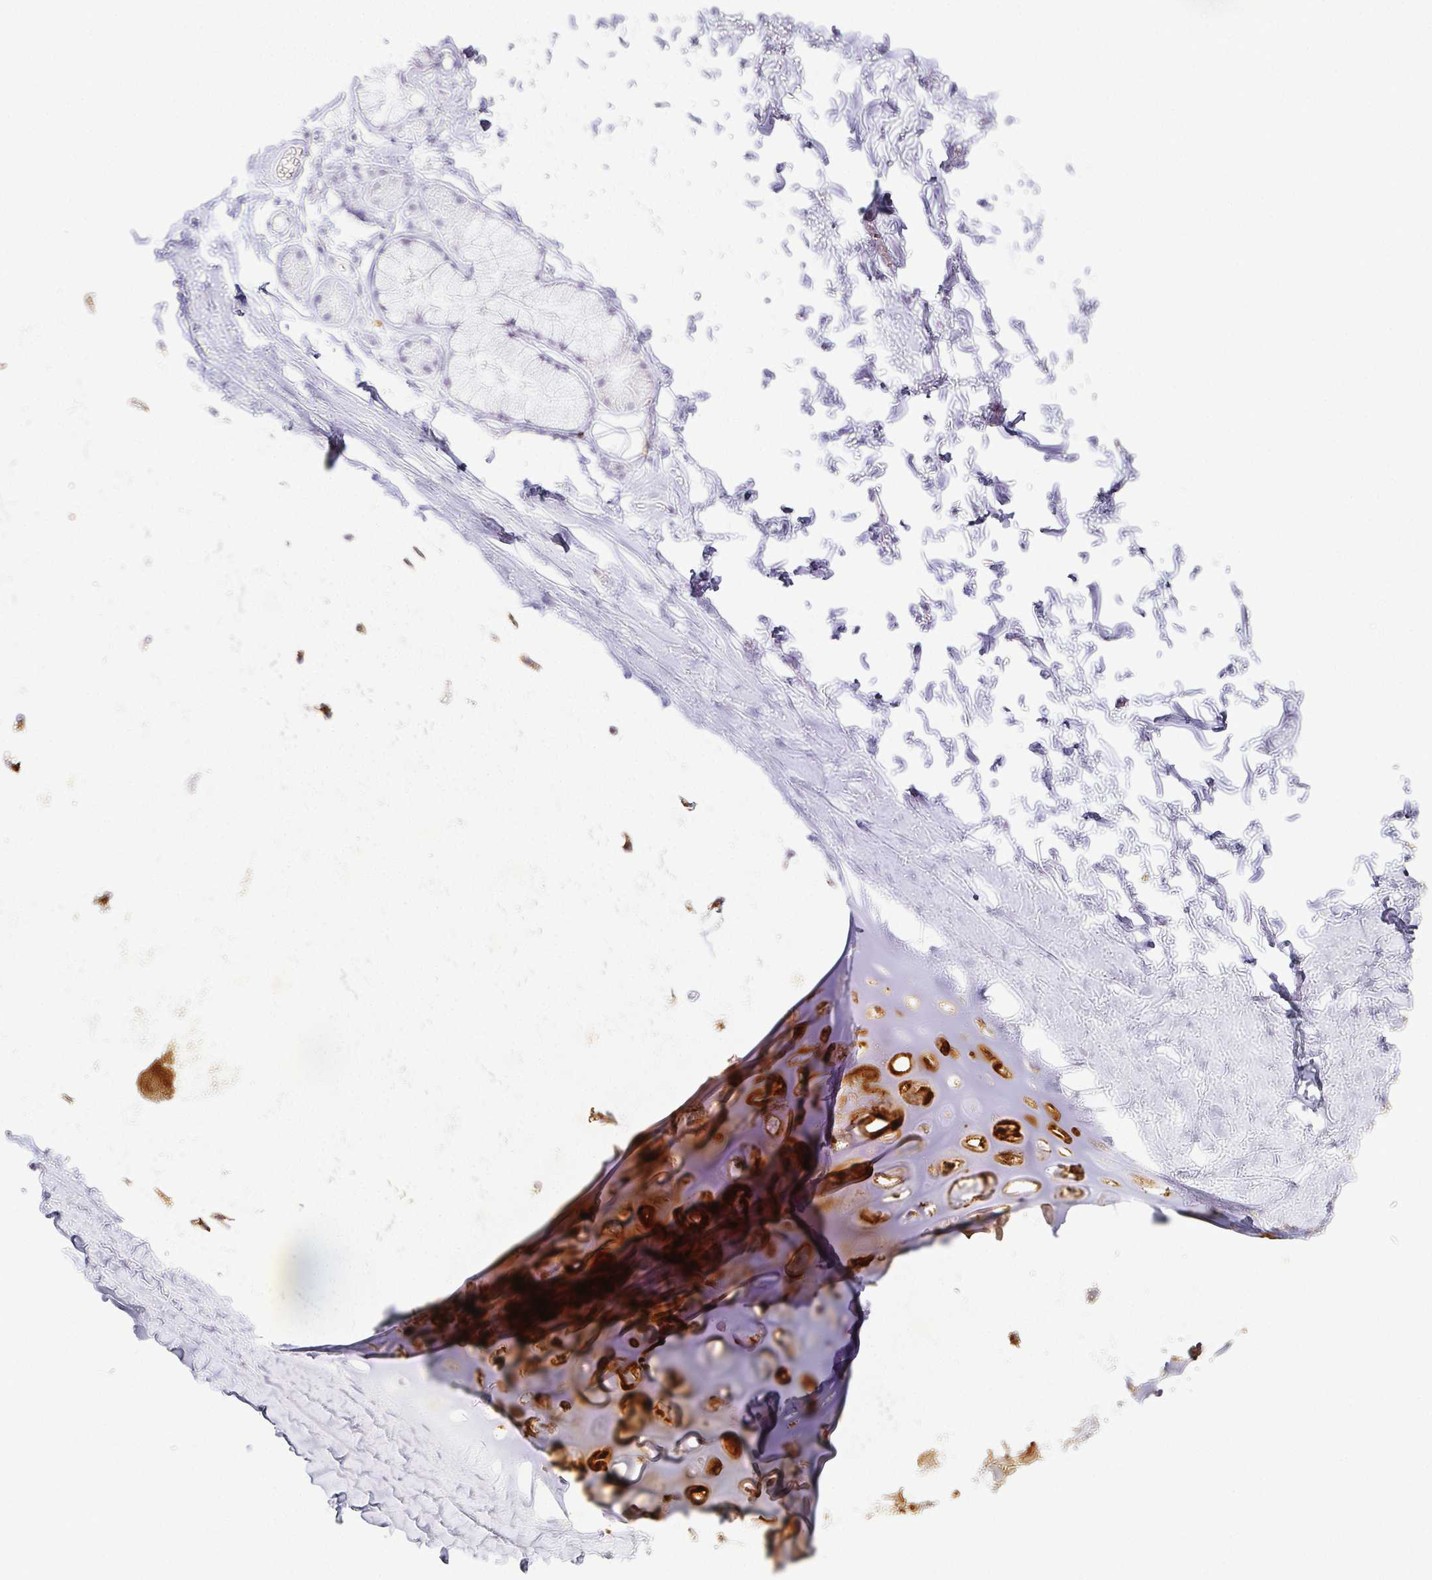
{"staining": {"intensity": "negative", "quantity": "none", "location": "none"}, "tissue": "adipose tissue", "cell_type": "Adipocytes", "image_type": "normal", "snomed": [{"axis": "morphology", "description": "Normal tissue, NOS"}, {"axis": "topography", "description": "Cartilage tissue"}, {"axis": "topography", "description": "Bronchus"}, {"axis": "topography", "description": "Peripheral nerve tissue"}], "caption": "Immunohistochemistry (IHC) of benign adipose tissue reveals no staining in adipocytes. (Immunohistochemistry, brightfield microscopy, high magnification).", "gene": "ACAN", "patient": {"sex": "female", "age": 59}}